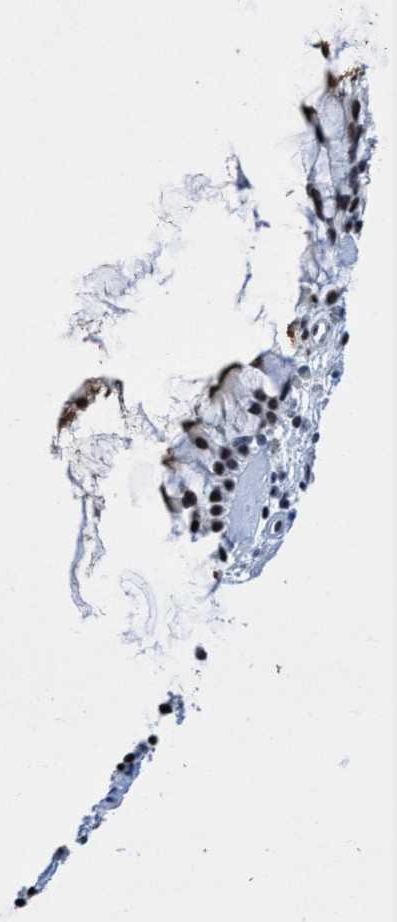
{"staining": {"intensity": "strong", "quantity": ">75%", "location": "nuclear"}, "tissue": "nasopharynx", "cell_type": "Respiratory epithelial cells", "image_type": "normal", "snomed": [{"axis": "morphology", "description": "Normal tissue, NOS"}, {"axis": "topography", "description": "Nasopharynx"}], "caption": "Immunohistochemistry (IHC) micrograph of normal human nasopharynx stained for a protein (brown), which exhibits high levels of strong nuclear positivity in about >75% of respiratory epithelial cells.", "gene": "EFCAB10", "patient": {"sex": "female", "age": 42}}